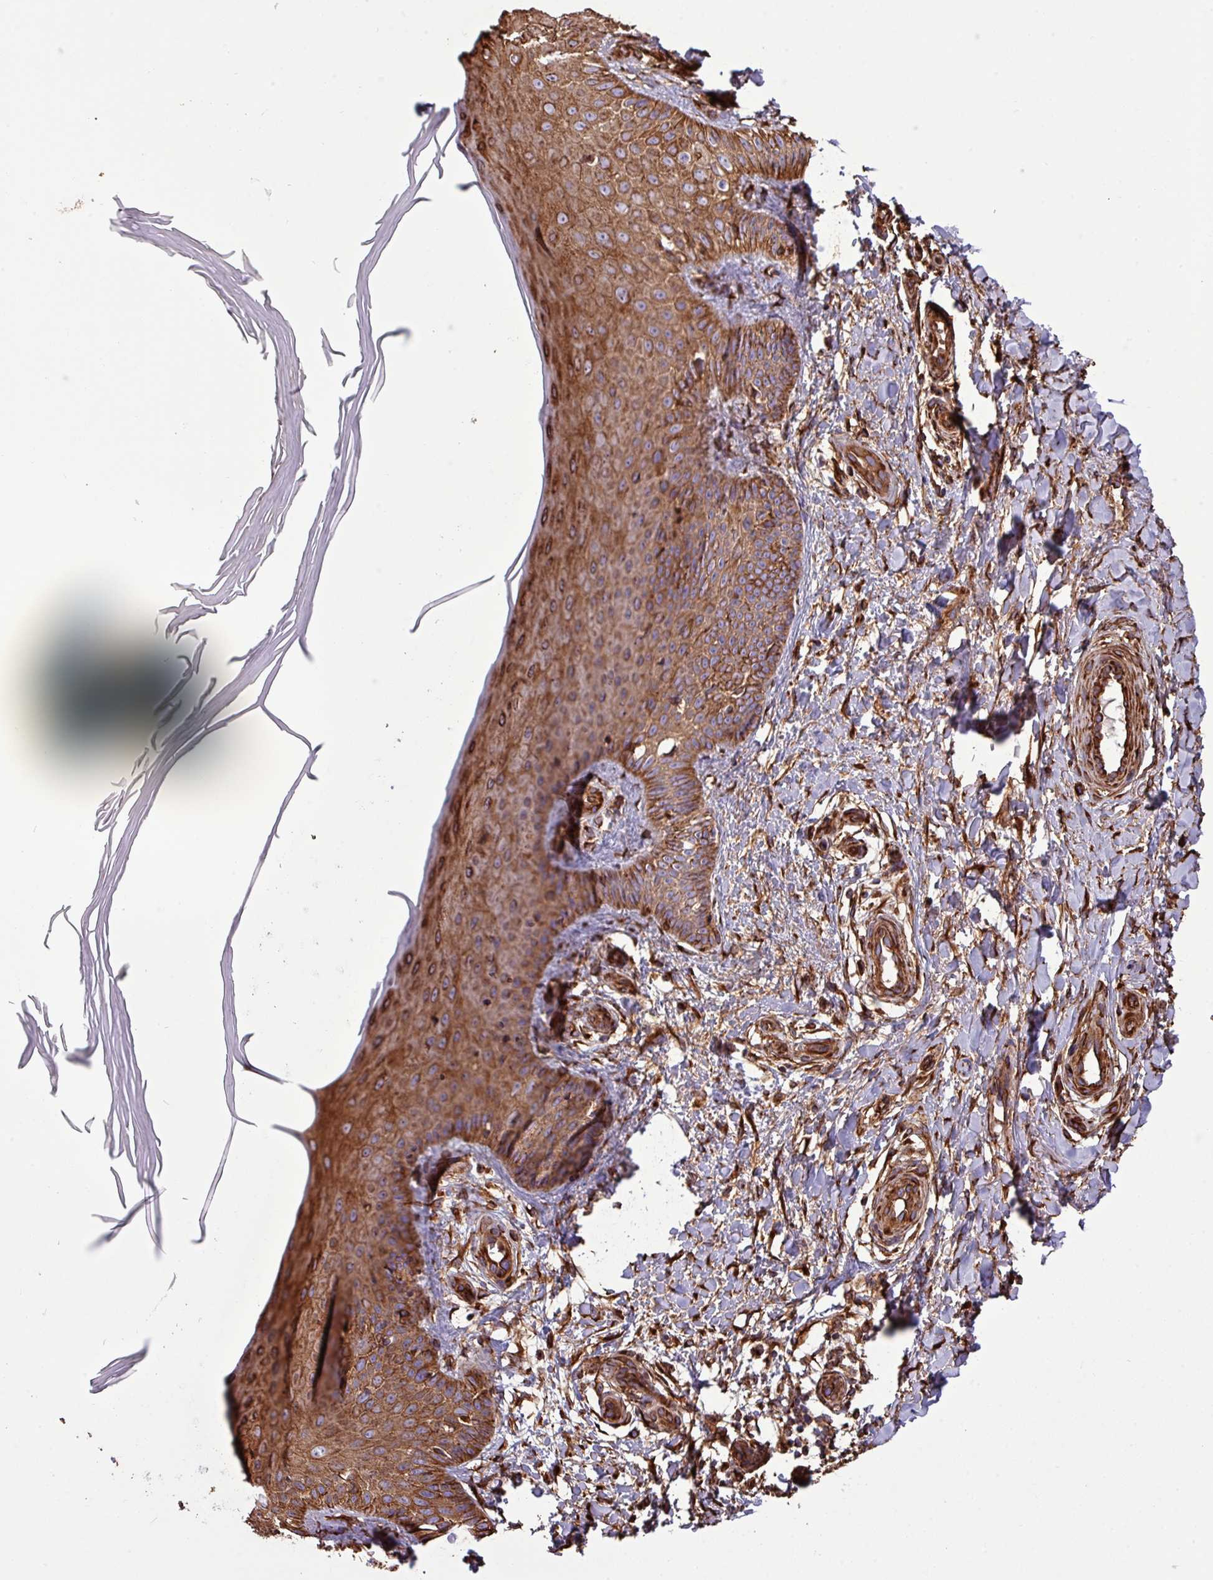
{"staining": {"intensity": "strong", "quantity": ">75%", "location": "cytoplasmic/membranous"}, "tissue": "skin", "cell_type": "Fibroblasts", "image_type": "normal", "snomed": [{"axis": "morphology", "description": "Normal tissue, NOS"}, {"axis": "topography", "description": "Skin"}], "caption": "Immunohistochemistry (DAB (3,3'-diaminobenzidine)) staining of normal skin reveals strong cytoplasmic/membranous protein positivity in about >75% of fibroblasts.", "gene": "ZNF300", "patient": {"sex": "male", "age": 81}}